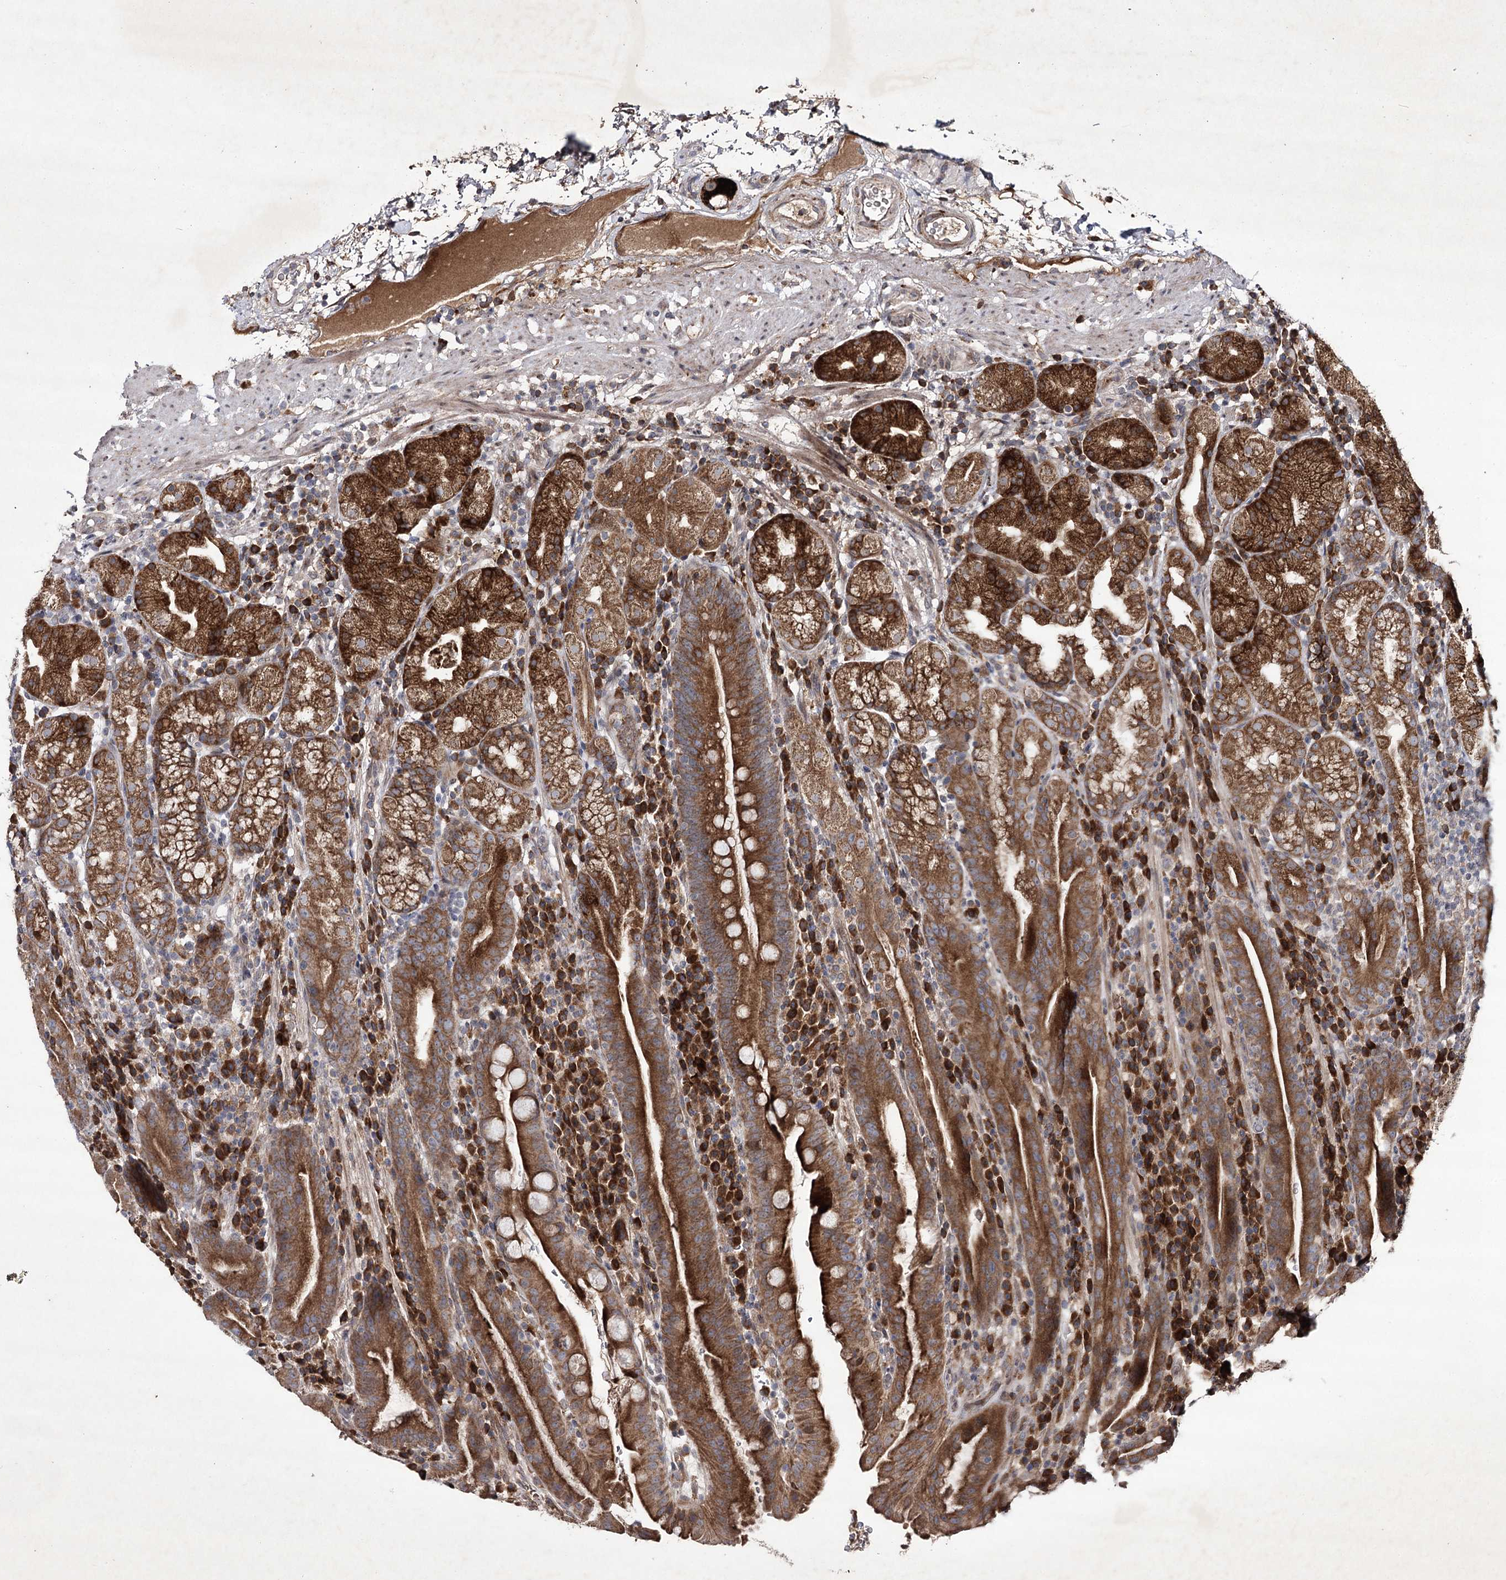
{"staining": {"intensity": "strong", "quantity": ">75%", "location": "cytoplasmic/membranous"}, "tissue": "stomach", "cell_type": "Glandular cells", "image_type": "normal", "snomed": [{"axis": "morphology", "description": "Normal tissue, NOS"}, {"axis": "morphology", "description": "Inflammation, NOS"}, {"axis": "topography", "description": "Stomach"}], "caption": "This image displays immunohistochemistry staining of normal stomach, with high strong cytoplasmic/membranous expression in about >75% of glandular cells.", "gene": "ALG9", "patient": {"sex": "male", "age": 79}}